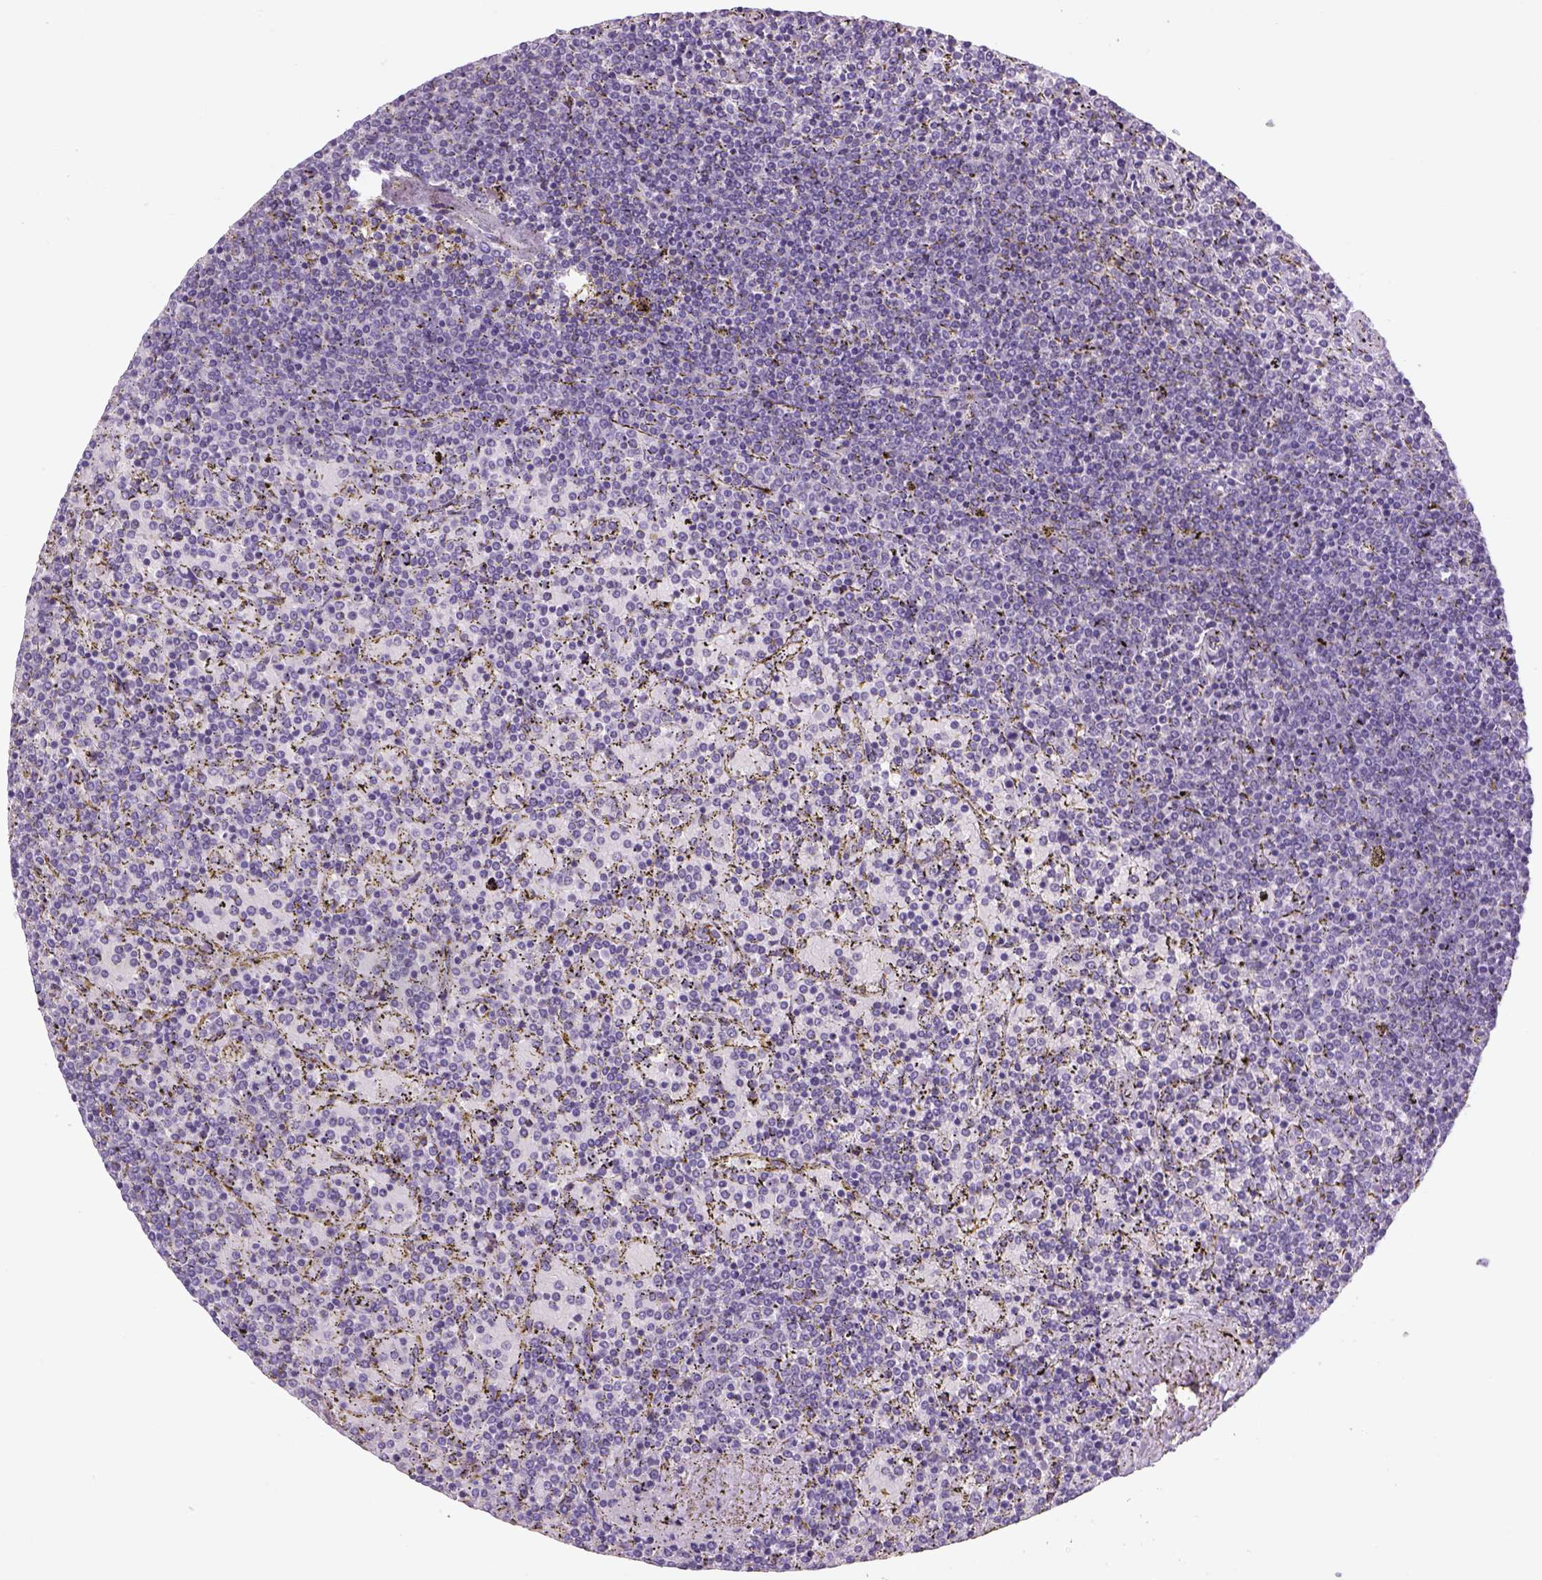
{"staining": {"intensity": "negative", "quantity": "none", "location": "none"}, "tissue": "lymphoma", "cell_type": "Tumor cells", "image_type": "cancer", "snomed": [{"axis": "morphology", "description": "Malignant lymphoma, non-Hodgkin's type, Low grade"}, {"axis": "topography", "description": "Spleen"}], "caption": "High power microscopy image of an immunohistochemistry histopathology image of lymphoma, revealing no significant expression in tumor cells.", "gene": "DBH", "patient": {"sex": "female", "age": 77}}